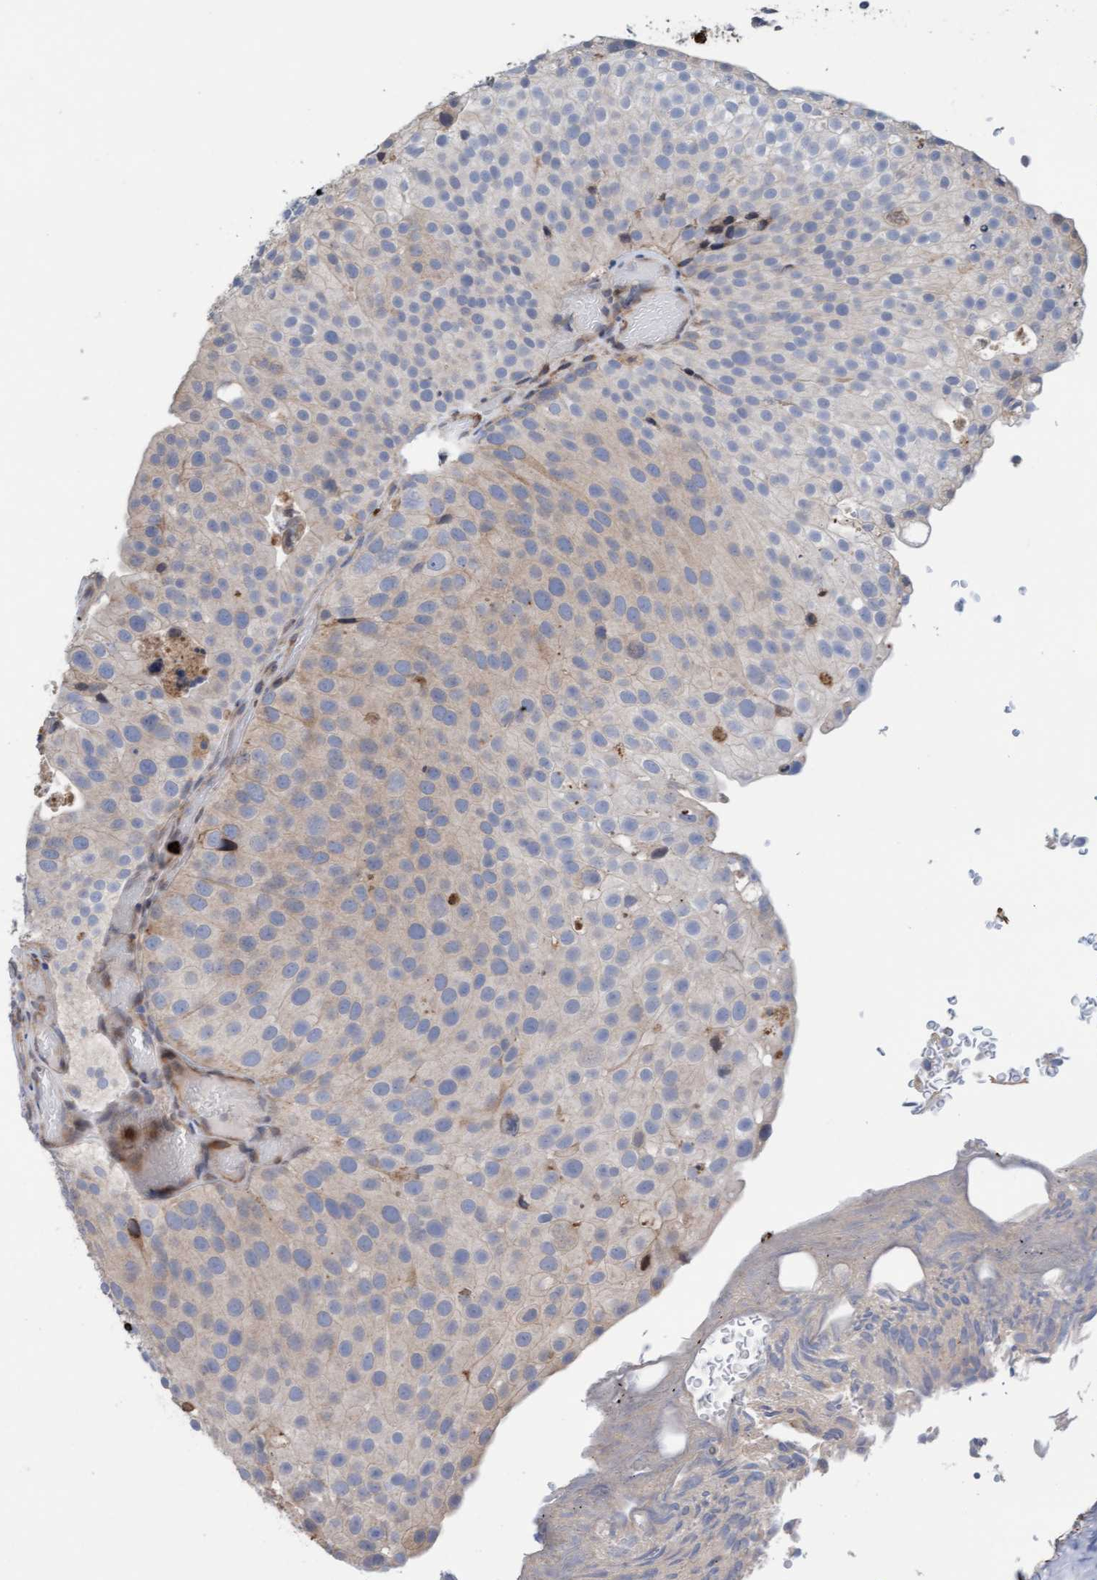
{"staining": {"intensity": "moderate", "quantity": "<25%", "location": "cytoplasmic/membranous"}, "tissue": "urothelial cancer", "cell_type": "Tumor cells", "image_type": "cancer", "snomed": [{"axis": "morphology", "description": "Urothelial carcinoma, Low grade"}, {"axis": "topography", "description": "Urinary bladder"}], "caption": "This histopathology image exhibits immunohistochemistry (IHC) staining of human urothelial carcinoma (low-grade), with low moderate cytoplasmic/membranous staining in approximately <25% of tumor cells.", "gene": "MMP8", "patient": {"sex": "male", "age": 78}}